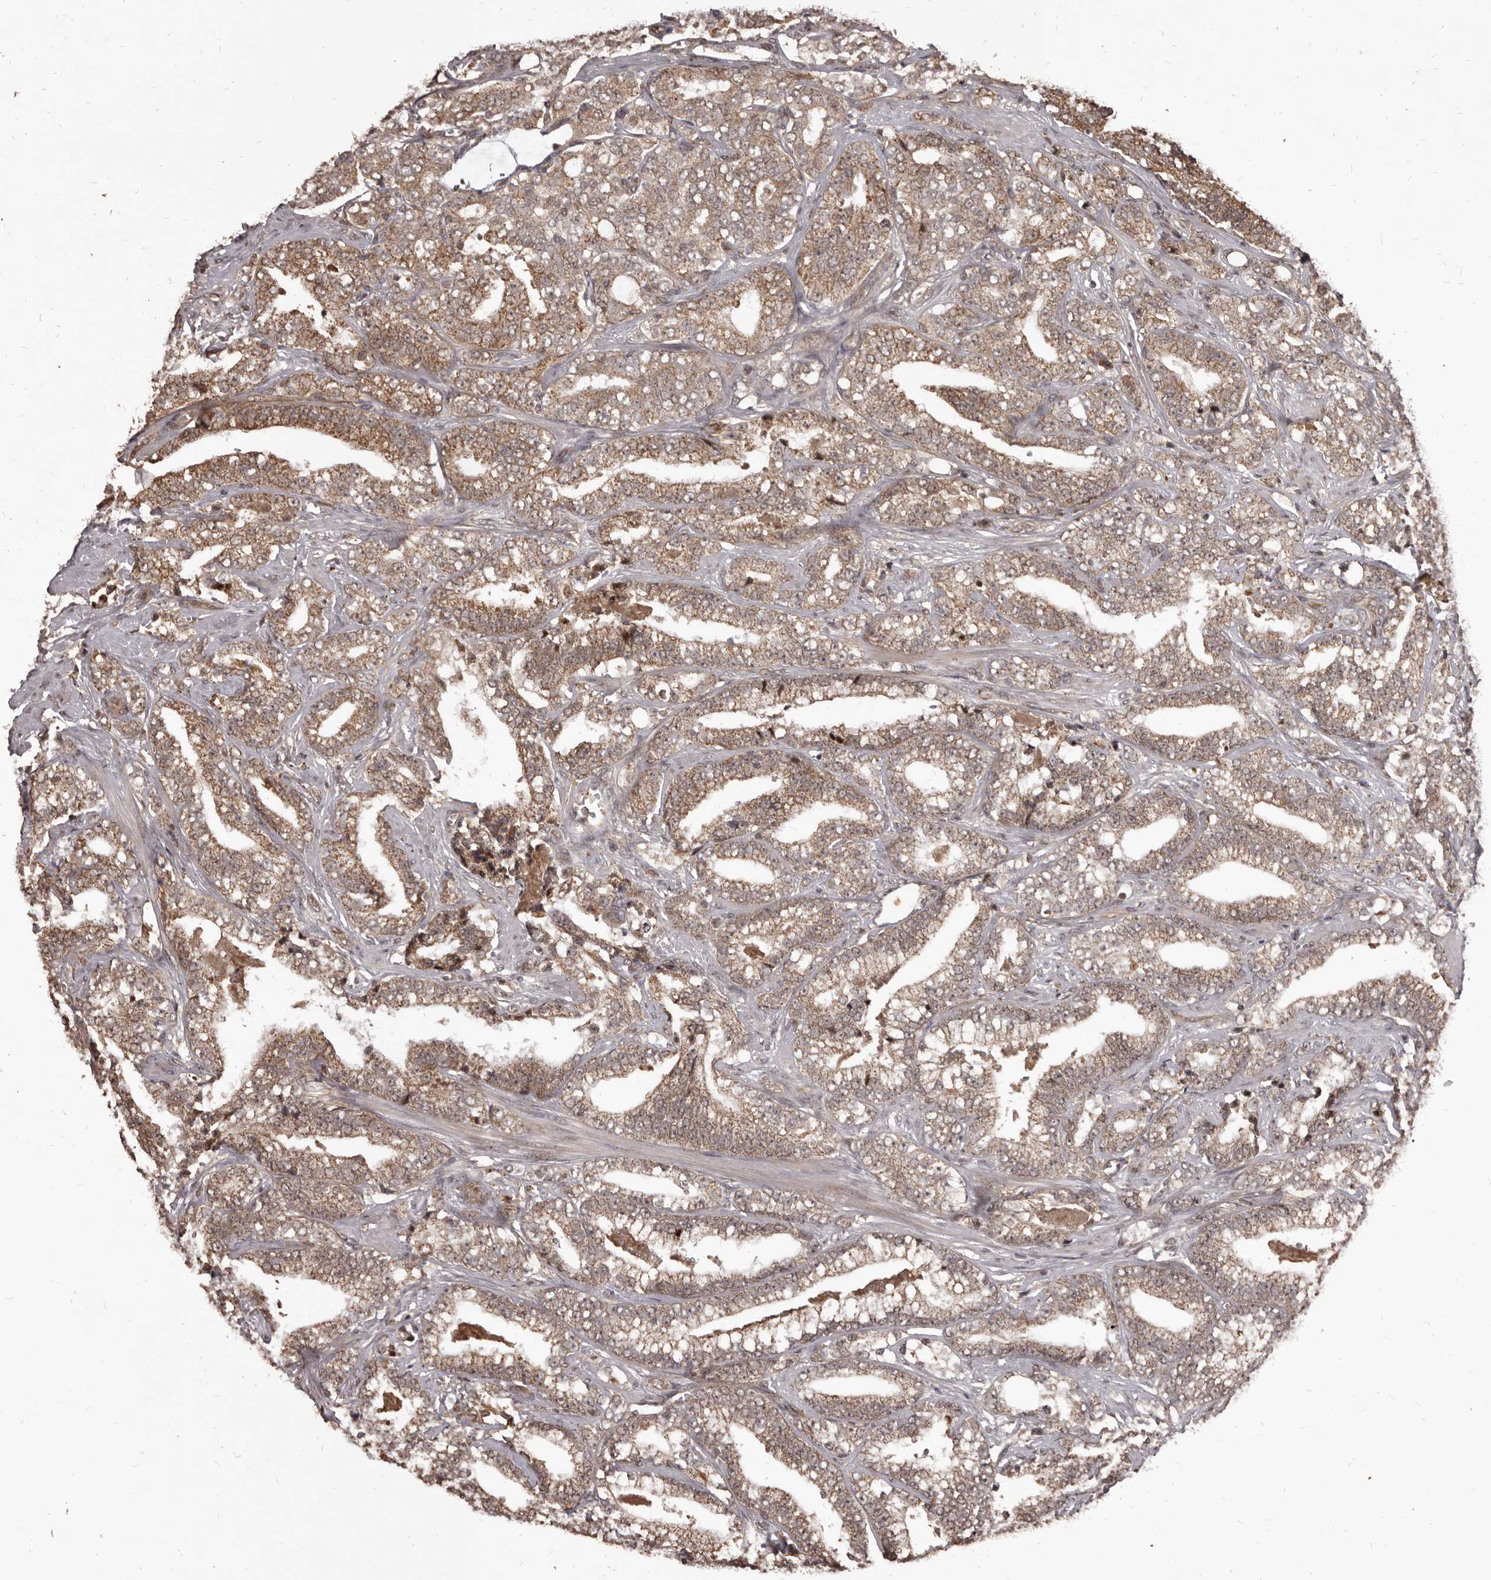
{"staining": {"intensity": "weak", "quantity": ">75%", "location": "cytoplasmic/membranous,nuclear"}, "tissue": "prostate cancer", "cell_type": "Tumor cells", "image_type": "cancer", "snomed": [{"axis": "morphology", "description": "Adenocarcinoma, High grade"}, {"axis": "topography", "description": "Prostate and seminal vesicle, NOS"}], "caption": "The micrograph shows a brown stain indicating the presence of a protein in the cytoplasmic/membranous and nuclear of tumor cells in prostate high-grade adenocarcinoma. The staining is performed using DAB brown chromogen to label protein expression. The nuclei are counter-stained blue using hematoxylin.", "gene": "AHR", "patient": {"sex": "male", "age": 67}}